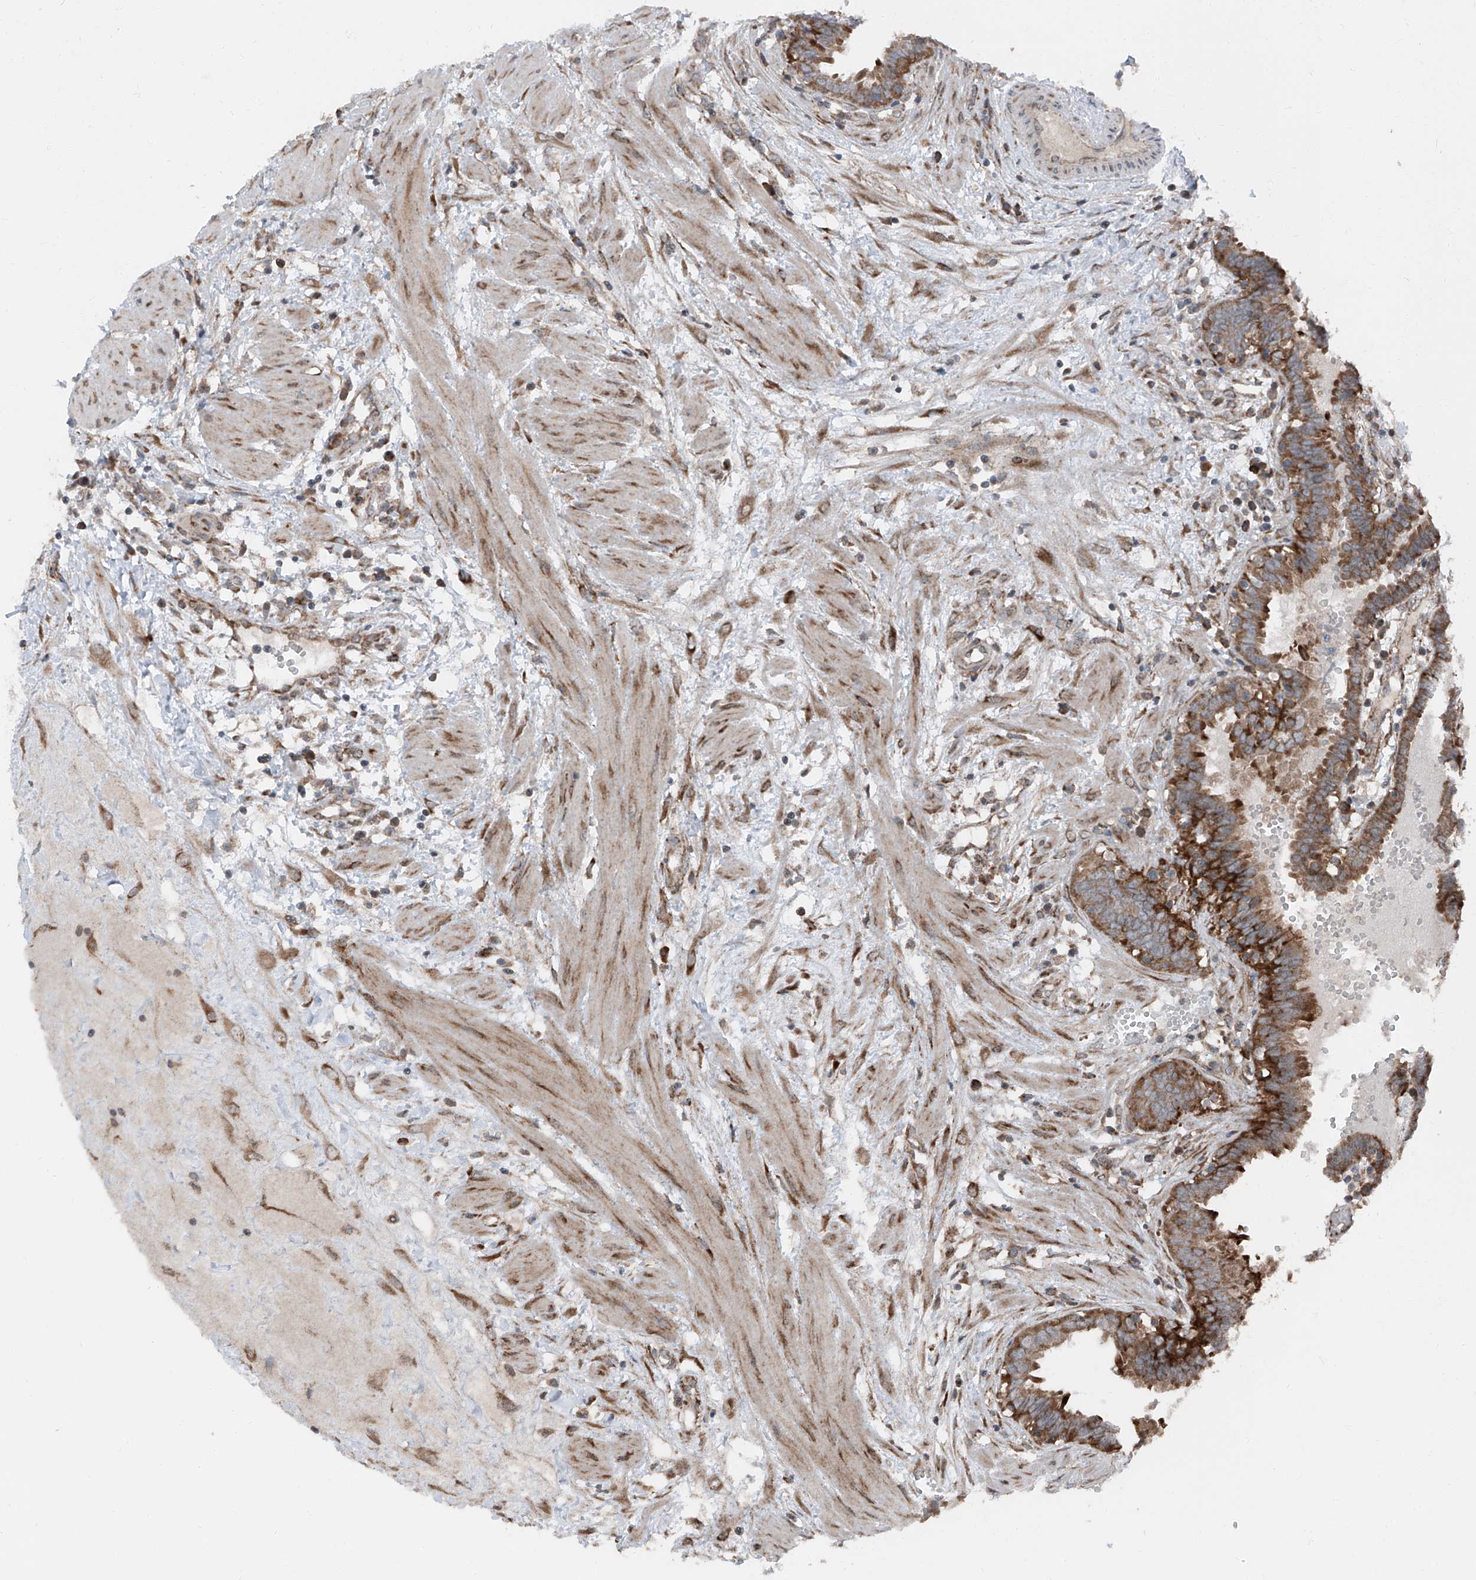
{"staining": {"intensity": "strong", "quantity": ">75%", "location": "cytoplasmic/membranous"}, "tissue": "fallopian tube", "cell_type": "Glandular cells", "image_type": "normal", "snomed": [{"axis": "morphology", "description": "Normal tissue, NOS"}, {"axis": "topography", "description": "Fallopian tube"}, {"axis": "topography", "description": "Placenta"}], "caption": "IHC photomicrograph of normal fallopian tube stained for a protein (brown), which reveals high levels of strong cytoplasmic/membranous staining in about >75% of glandular cells.", "gene": "LIMK1", "patient": {"sex": "female", "age": 32}}